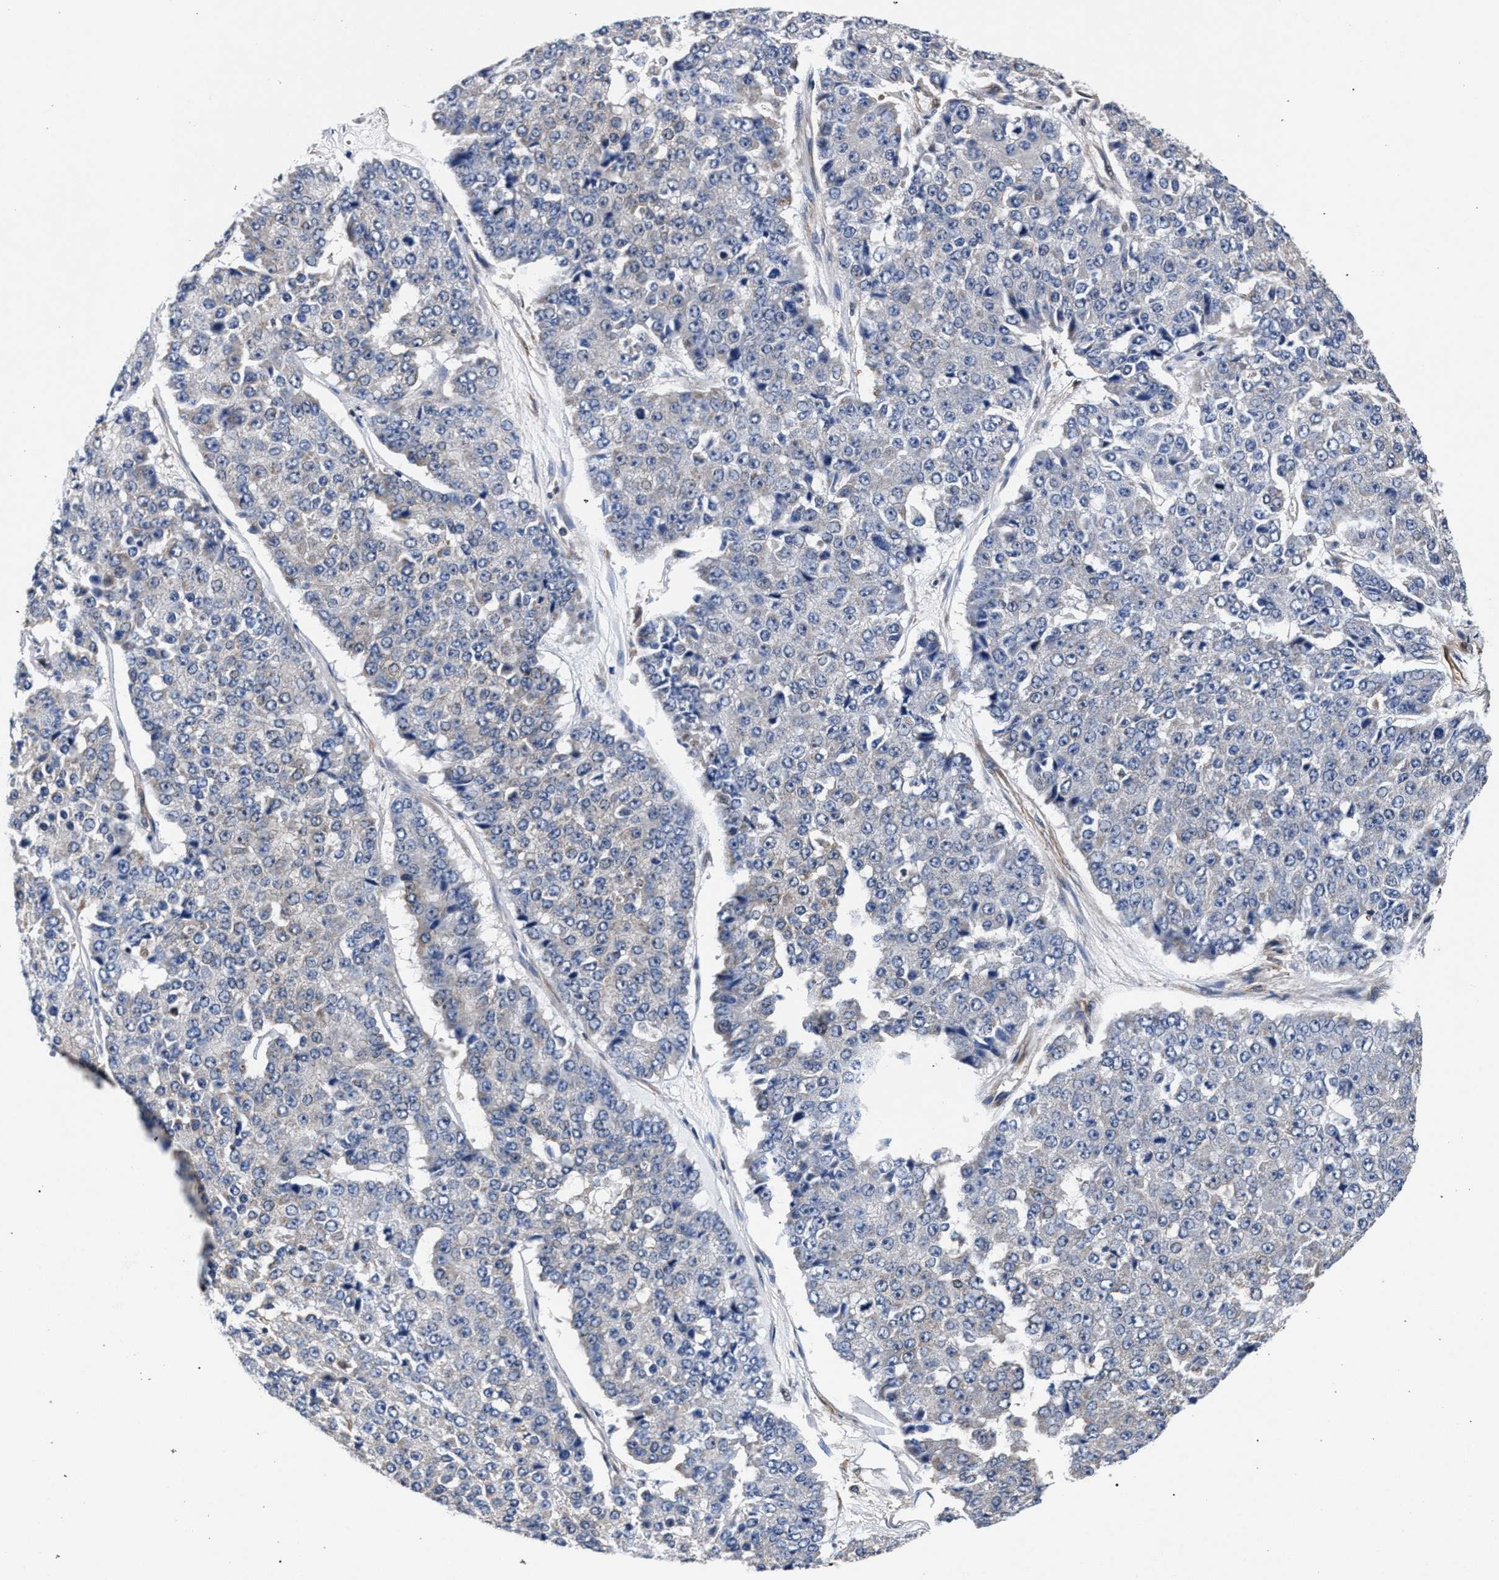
{"staining": {"intensity": "negative", "quantity": "none", "location": "none"}, "tissue": "pancreatic cancer", "cell_type": "Tumor cells", "image_type": "cancer", "snomed": [{"axis": "morphology", "description": "Adenocarcinoma, NOS"}, {"axis": "topography", "description": "Pancreas"}], "caption": "Pancreatic cancer stained for a protein using IHC displays no positivity tumor cells.", "gene": "LASP1", "patient": {"sex": "male", "age": 50}}